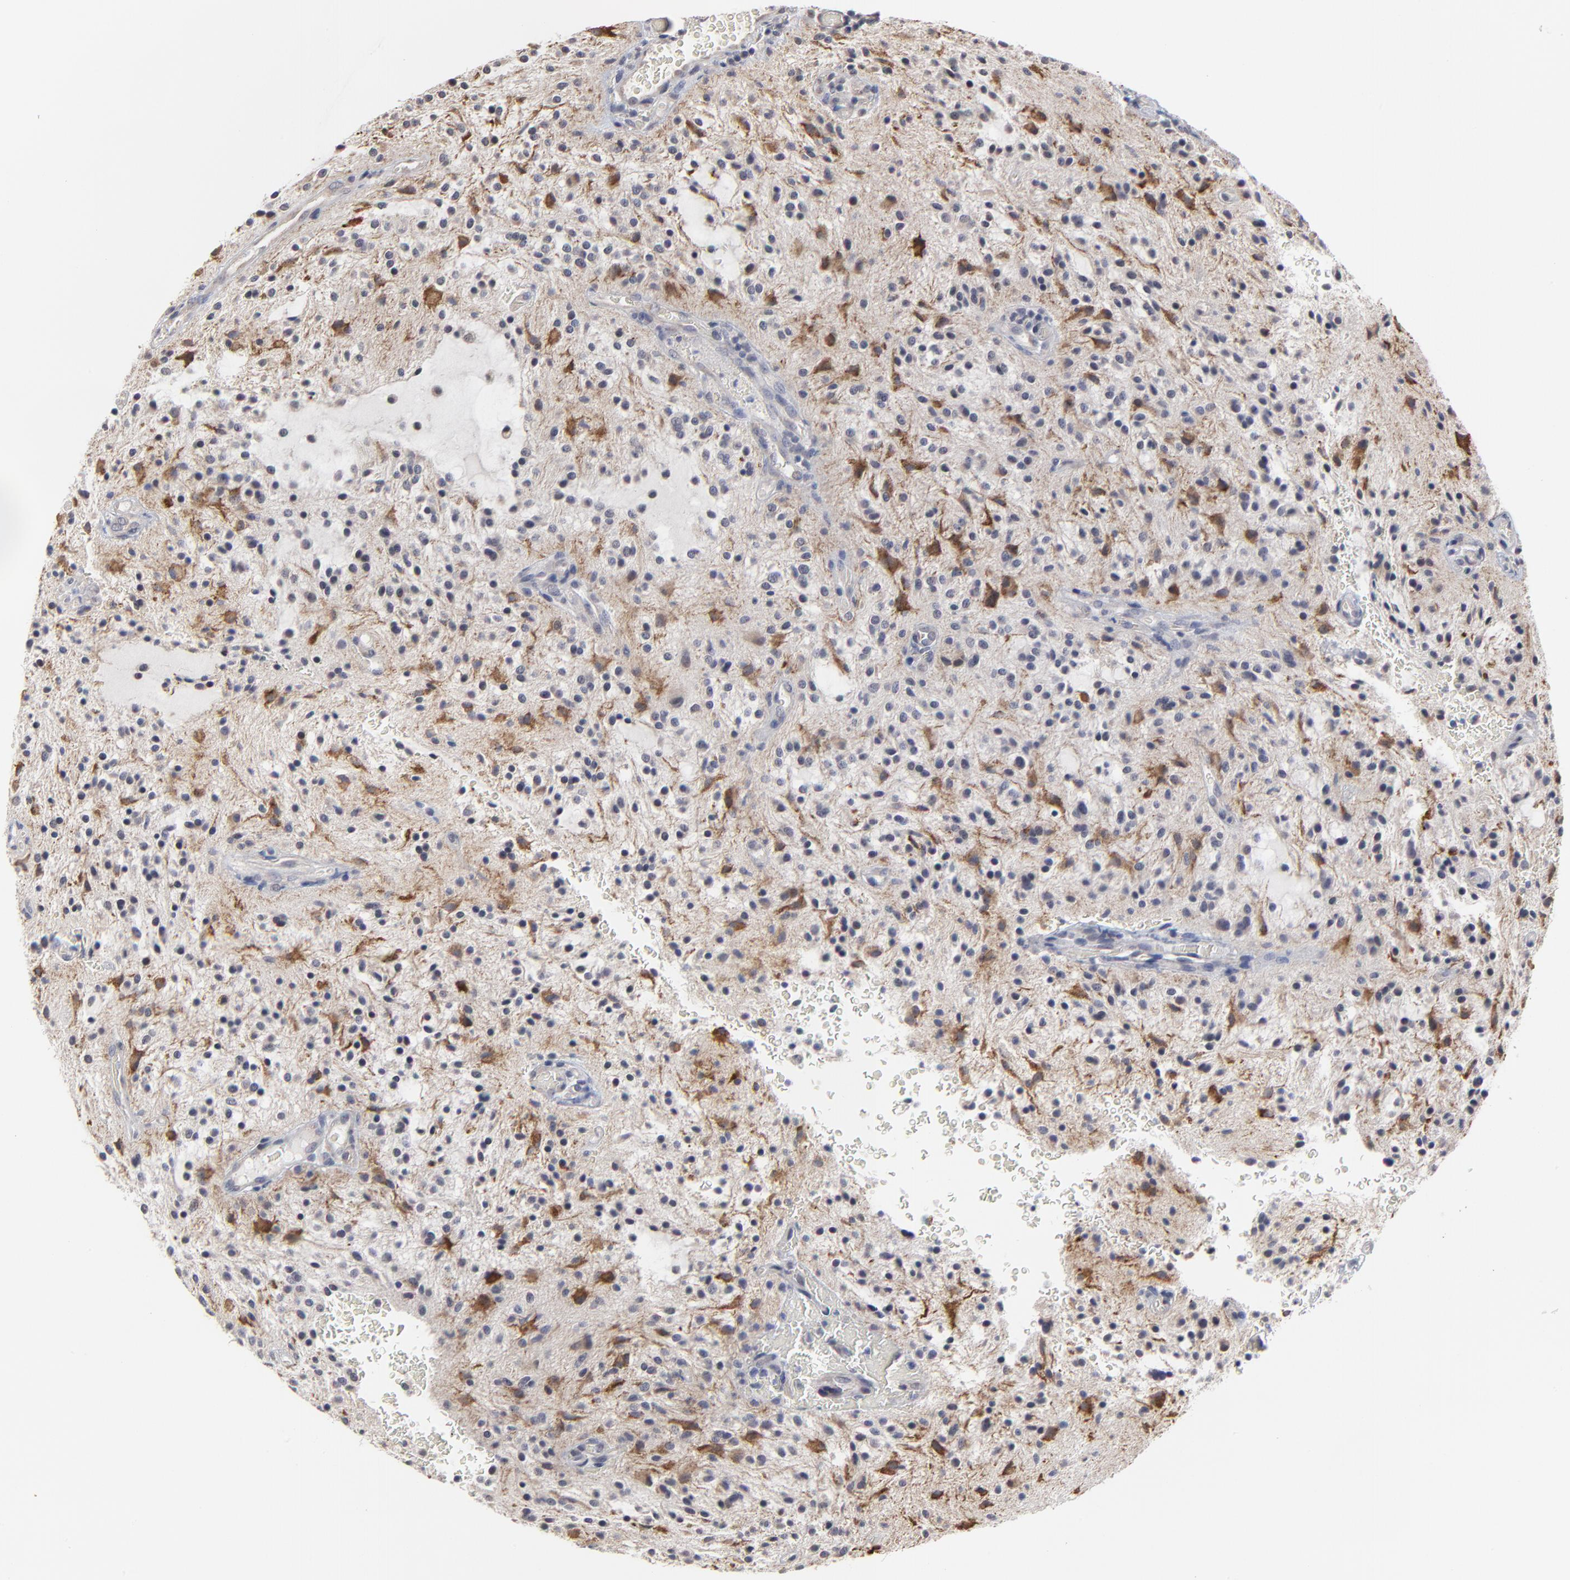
{"staining": {"intensity": "strong", "quantity": "25%-75%", "location": "cytoplasmic/membranous"}, "tissue": "glioma", "cell_type": "Tumor cells", "image_type": "cancer", "snomed": [{"axis": "morphology", "description": "Glioma, malignant, NOS"}, {"axis": "topography", "description": "Cerebellum"}], "caption": "This histopathology image shows immunohistochemistry staining of human malignant glioma, with high strong cytoplasmic/membranous expression in about 25%-75% of tumor cells.", "gene": "MAGEA10", "patient": {"sex": "female", "age": 10}}